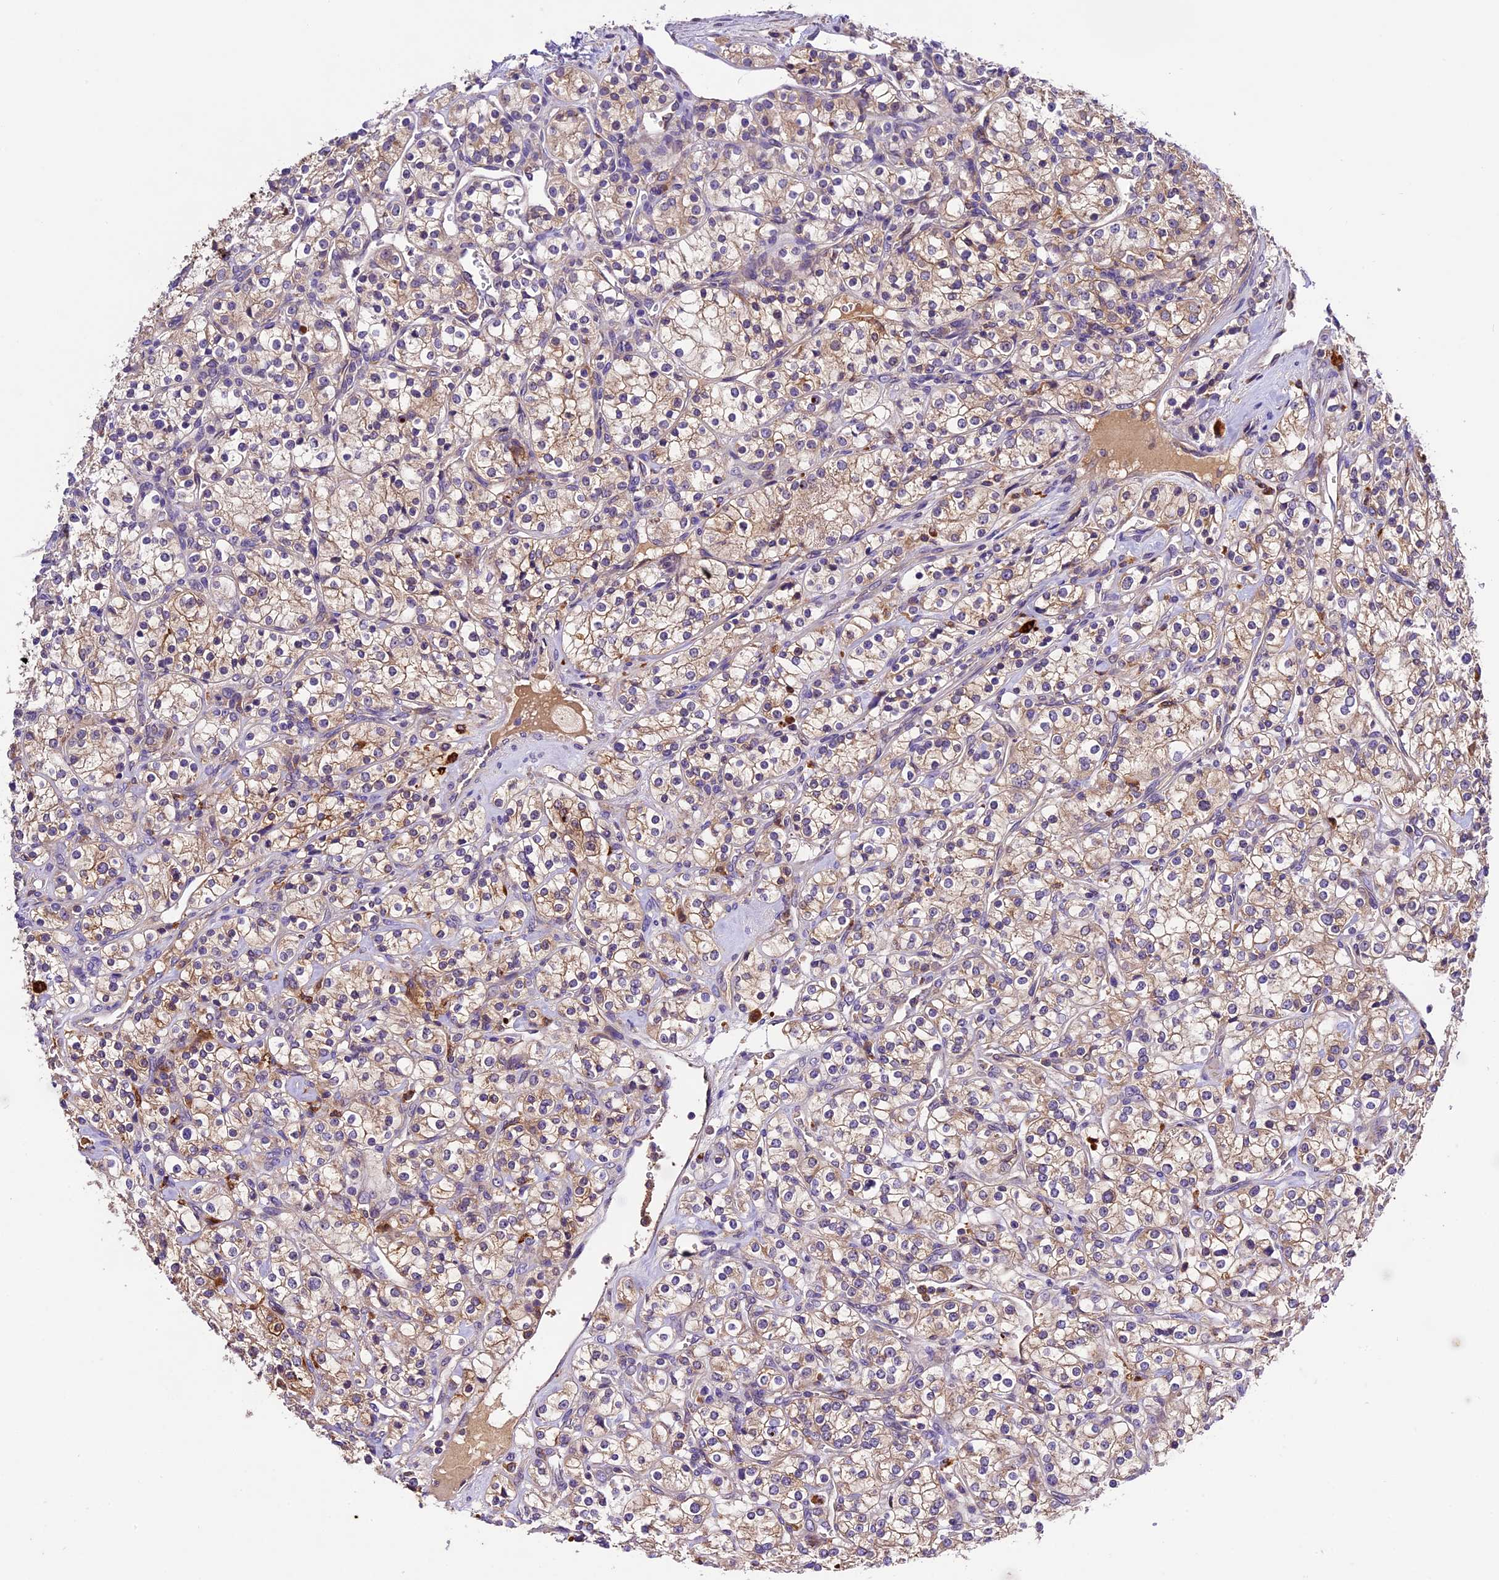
{"staining": {"intensity": "weak", "quantity": ">75%", "location": "cytoplasmic/membranous"}, "tissue": "renal cancer", "cell_type": "Tumor cells", "image_type": "cancer", "snomed": [{"axis": "morphology", "description": "Adenocarcinoma, NOS"}, {"axis": "topography", "description": "Kidney"}], "caption": "The histopathology image exhibits immunohistochemical staining of renal cancer (adenocarcinoma). There is weak cytoplasmic/membranous staining is present in approximately >75% of tumor cells.", "gene": "CILP2", "patient": {"sex": "male", "age": 77}}